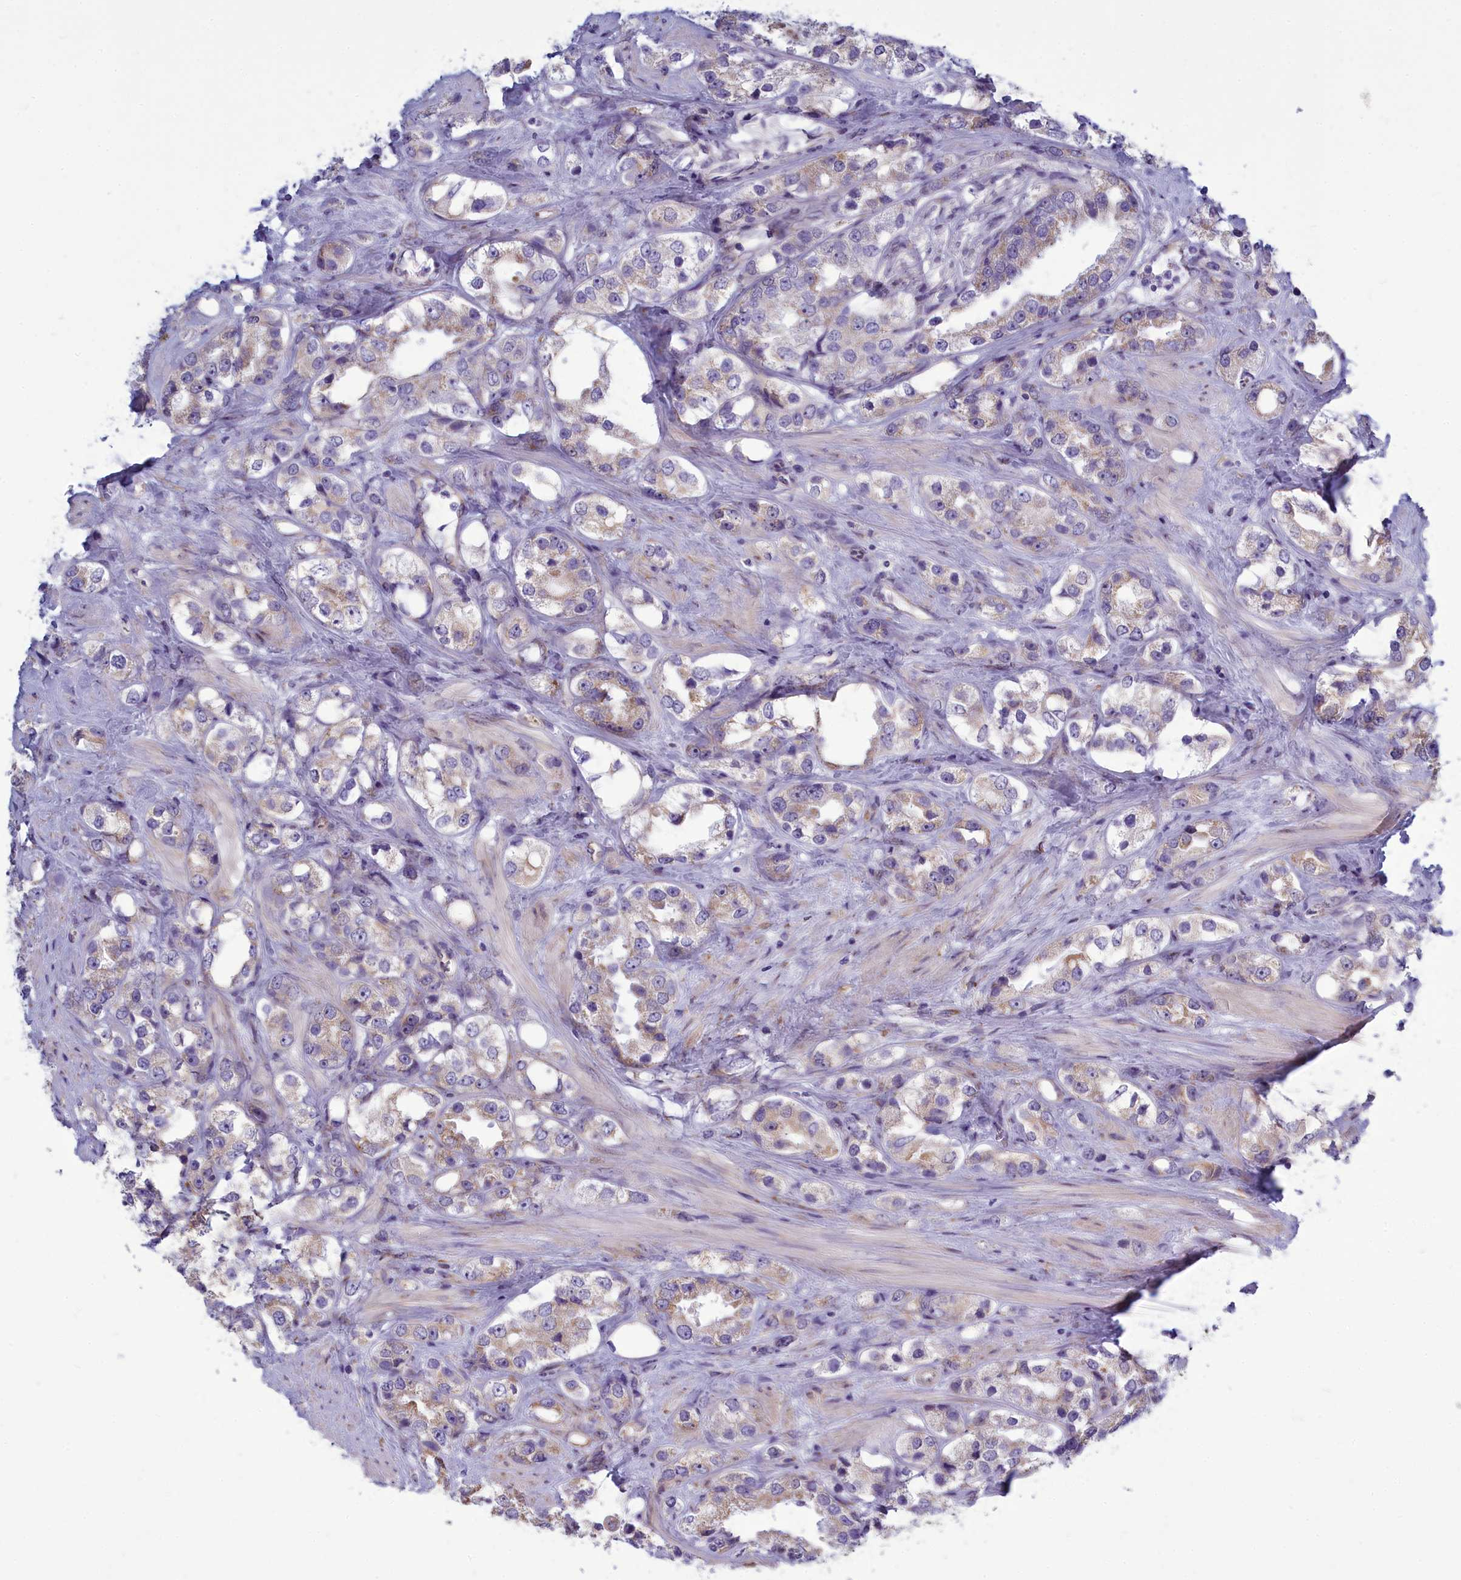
{"staining": {"intensity": "weak", "quantity": "25%-75%", "location": "cytoplasmic/membranous"}, "tissue": "prostate cancer", "cell_type": "Tumor cells", "image_type": "cancer", "snomed": [{"axis": "morphology", "description": "Adenocarcinoma, NOS"}, {"axis": "topography", "description": "Prostate"}], "caption": "Immunohistochemical staining of human prostate adenocarcinoma shows low levels of weak cytoplasmic/membranous positivity in approximately 25%-75% of tumor cells. Immunohistochemistry (ihc) stains the protein of interest in brown and the nuclei are stained blue.", "gene": "CENATAC", "patient": {"sex": "male", "age": 79}}